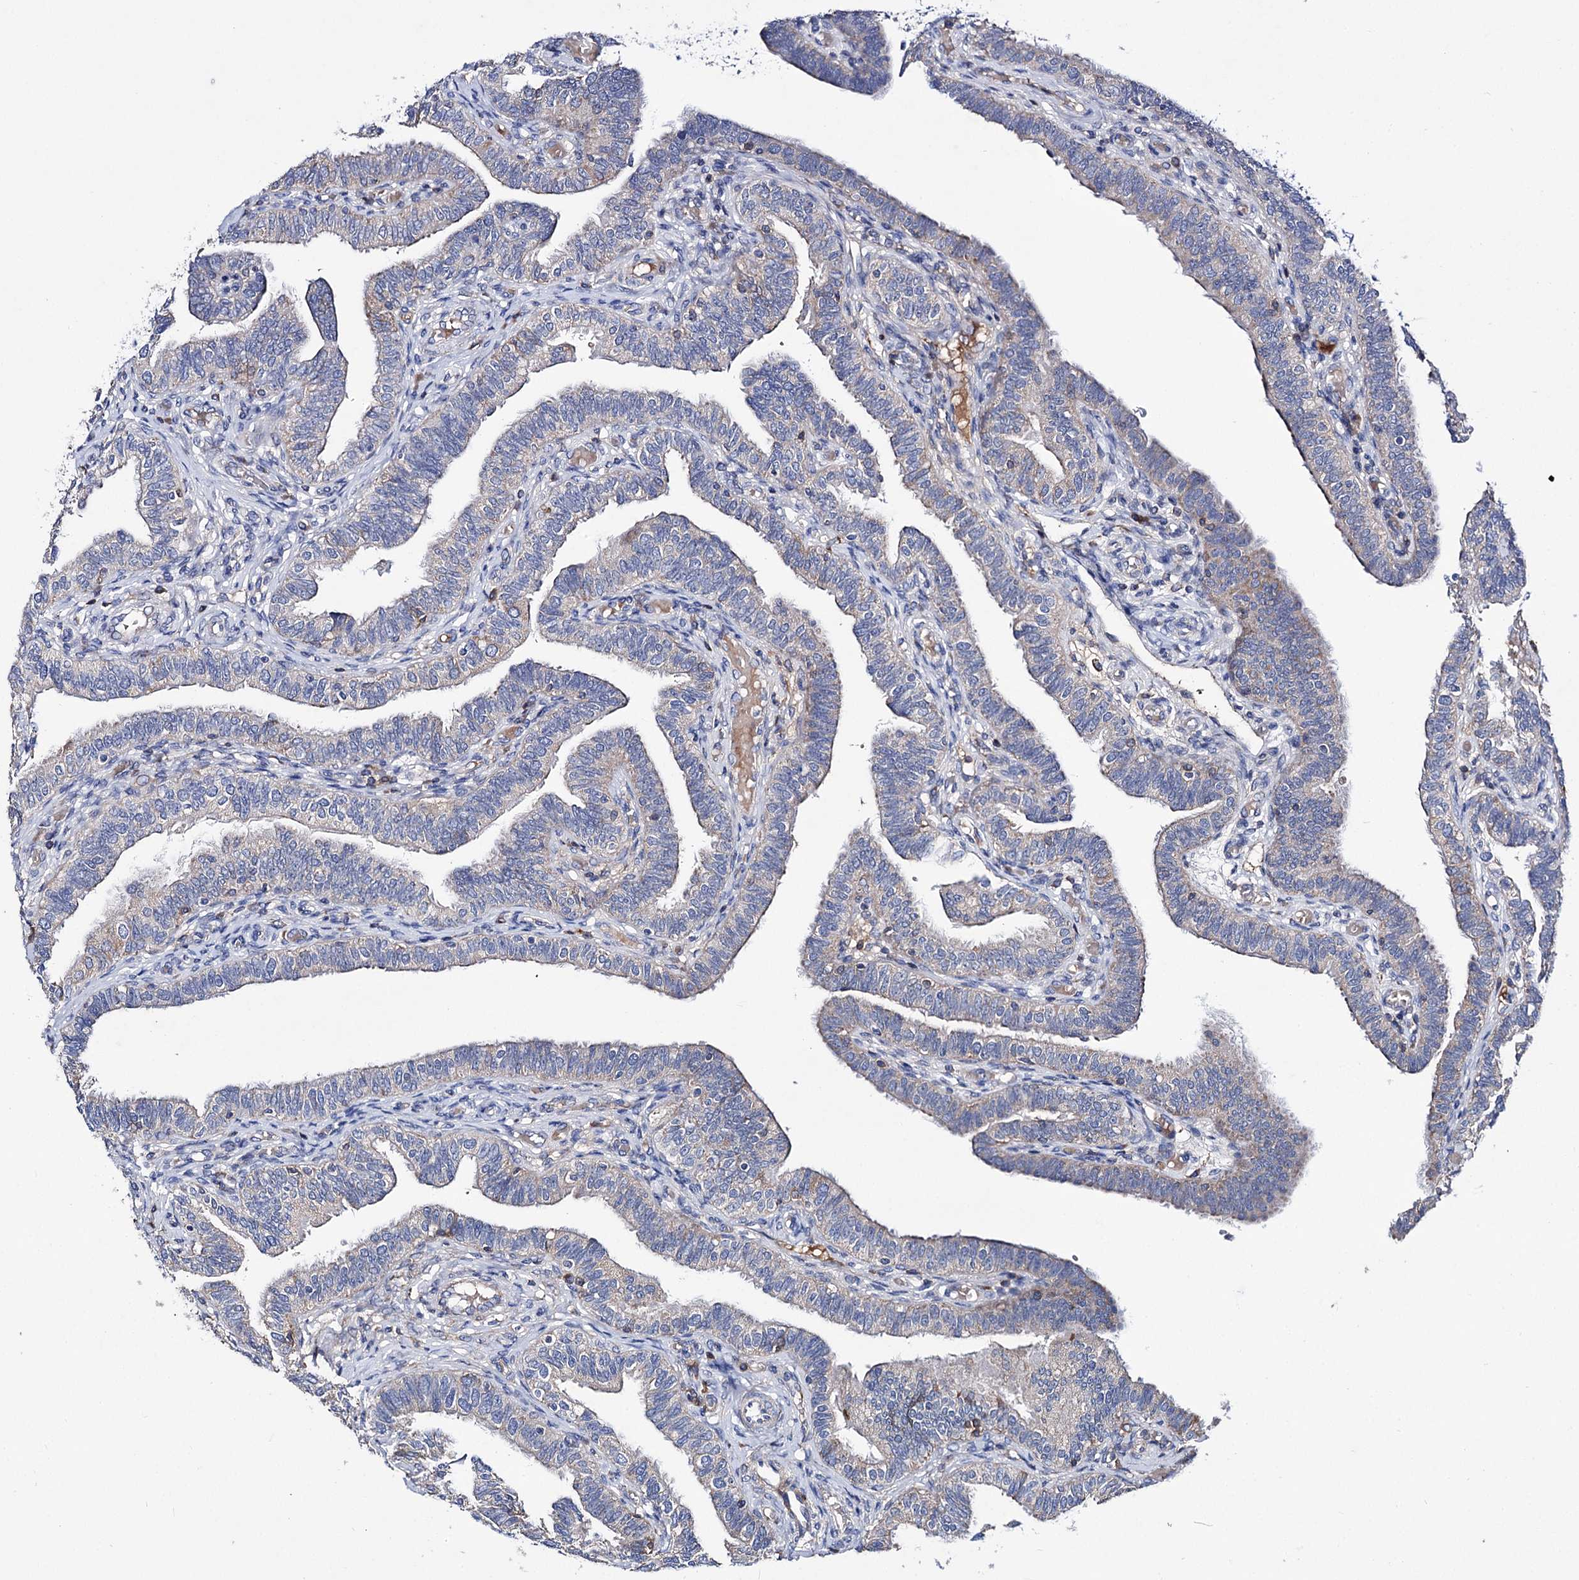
{"staining": {"intensity": "weak", "quantity": "<25%", "location": "cytoplasmic/membranous"}, "tissue": "fallopian tube", "cell_type": "Glandular cells", "image_type": "normal", "snomed": [{"axis": "morphology", "description": "Normal tissue, NOS"}, {"axis": "topography", "description": "Fallopian tube"}], "caption": "Immunohistochemistry of unremarkable fallopian tube exhibits no positivity in glandular cells. (Stains: DAB immunohistochemistry with hematoxylin counter stain, Microscopy: brightfield microscopy at high magnification).", "gene": "CLPB", "patient": {"sex": "female", "age": 39}}